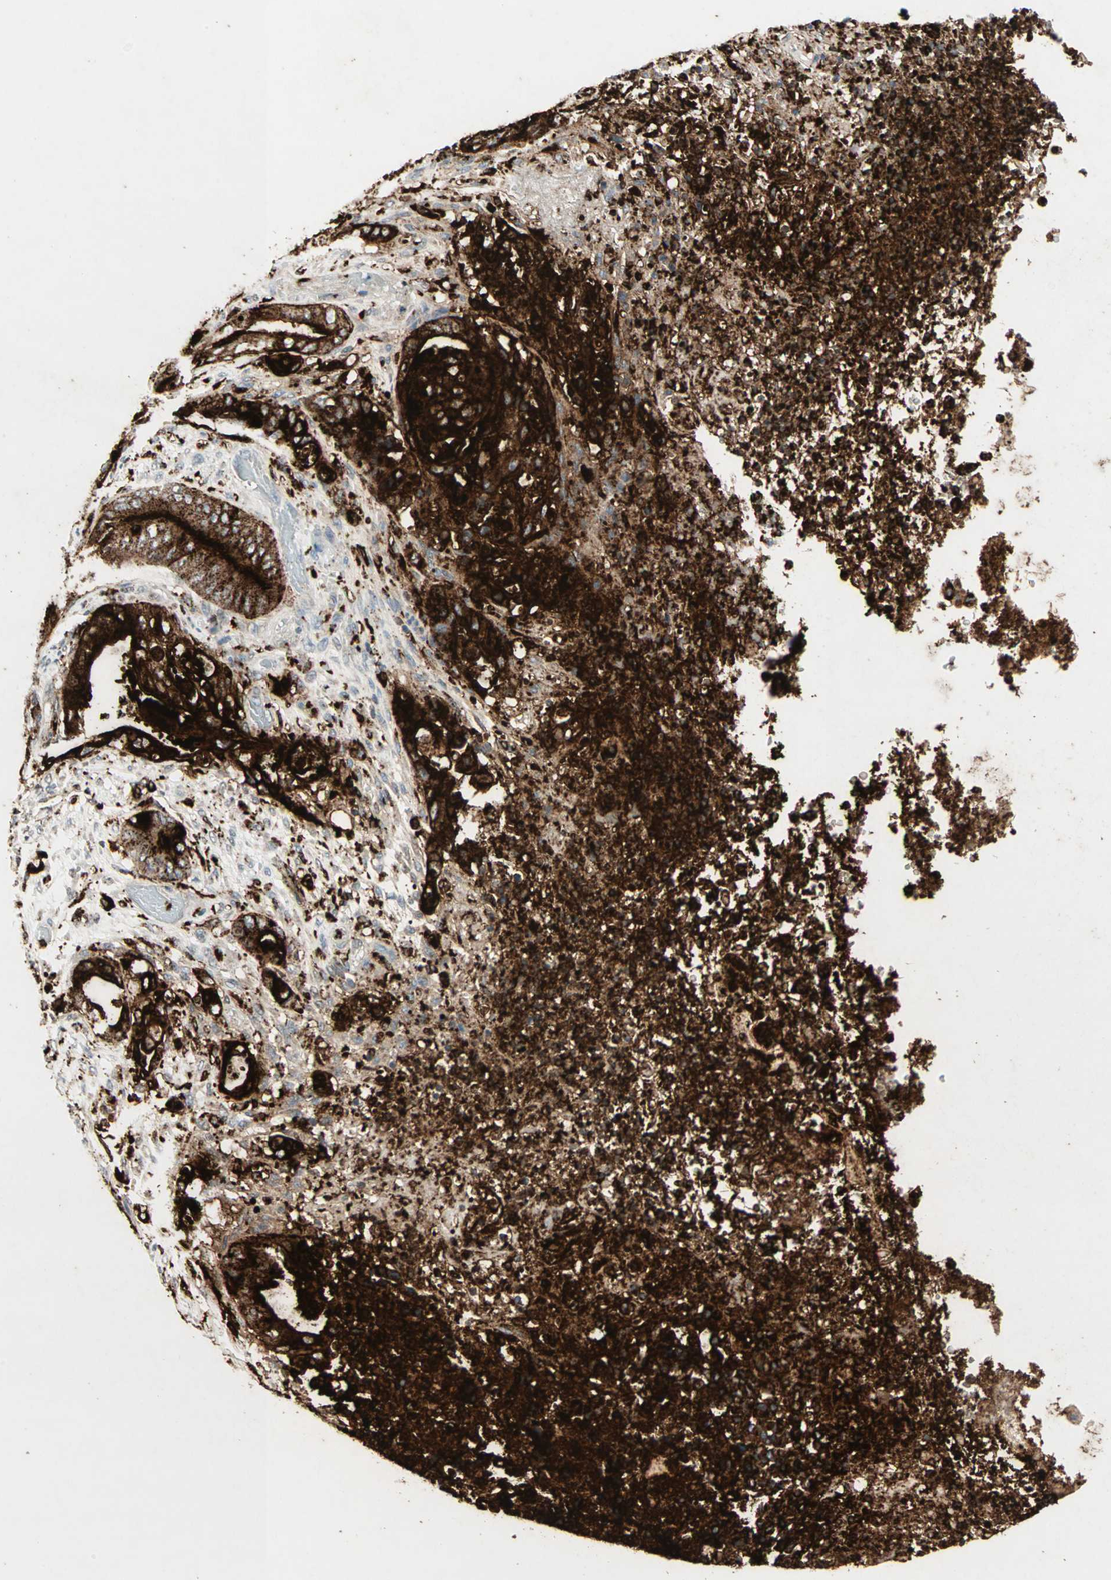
{"staining": {"intensity": "strong", "quantity": ">75%", "location": "cytoplasmic/membranous"}, "tissue": "stomach cancer", "cell_type": "Tumor cells", "image_type": "cancer", "snomed": [{"axis": "morphology", "description": "Adenocarcinoma, NOS"}, {"axis": "topography", "description": "Stomach"}], "caption": "The photomicrograph displays a brown stain indicating the presence of a protein in the cytoplasmic/membranous of tumor cells in stomach cancer.", "gene": "CEACAM6", "patient": {"sex": "female", "age": 73}}